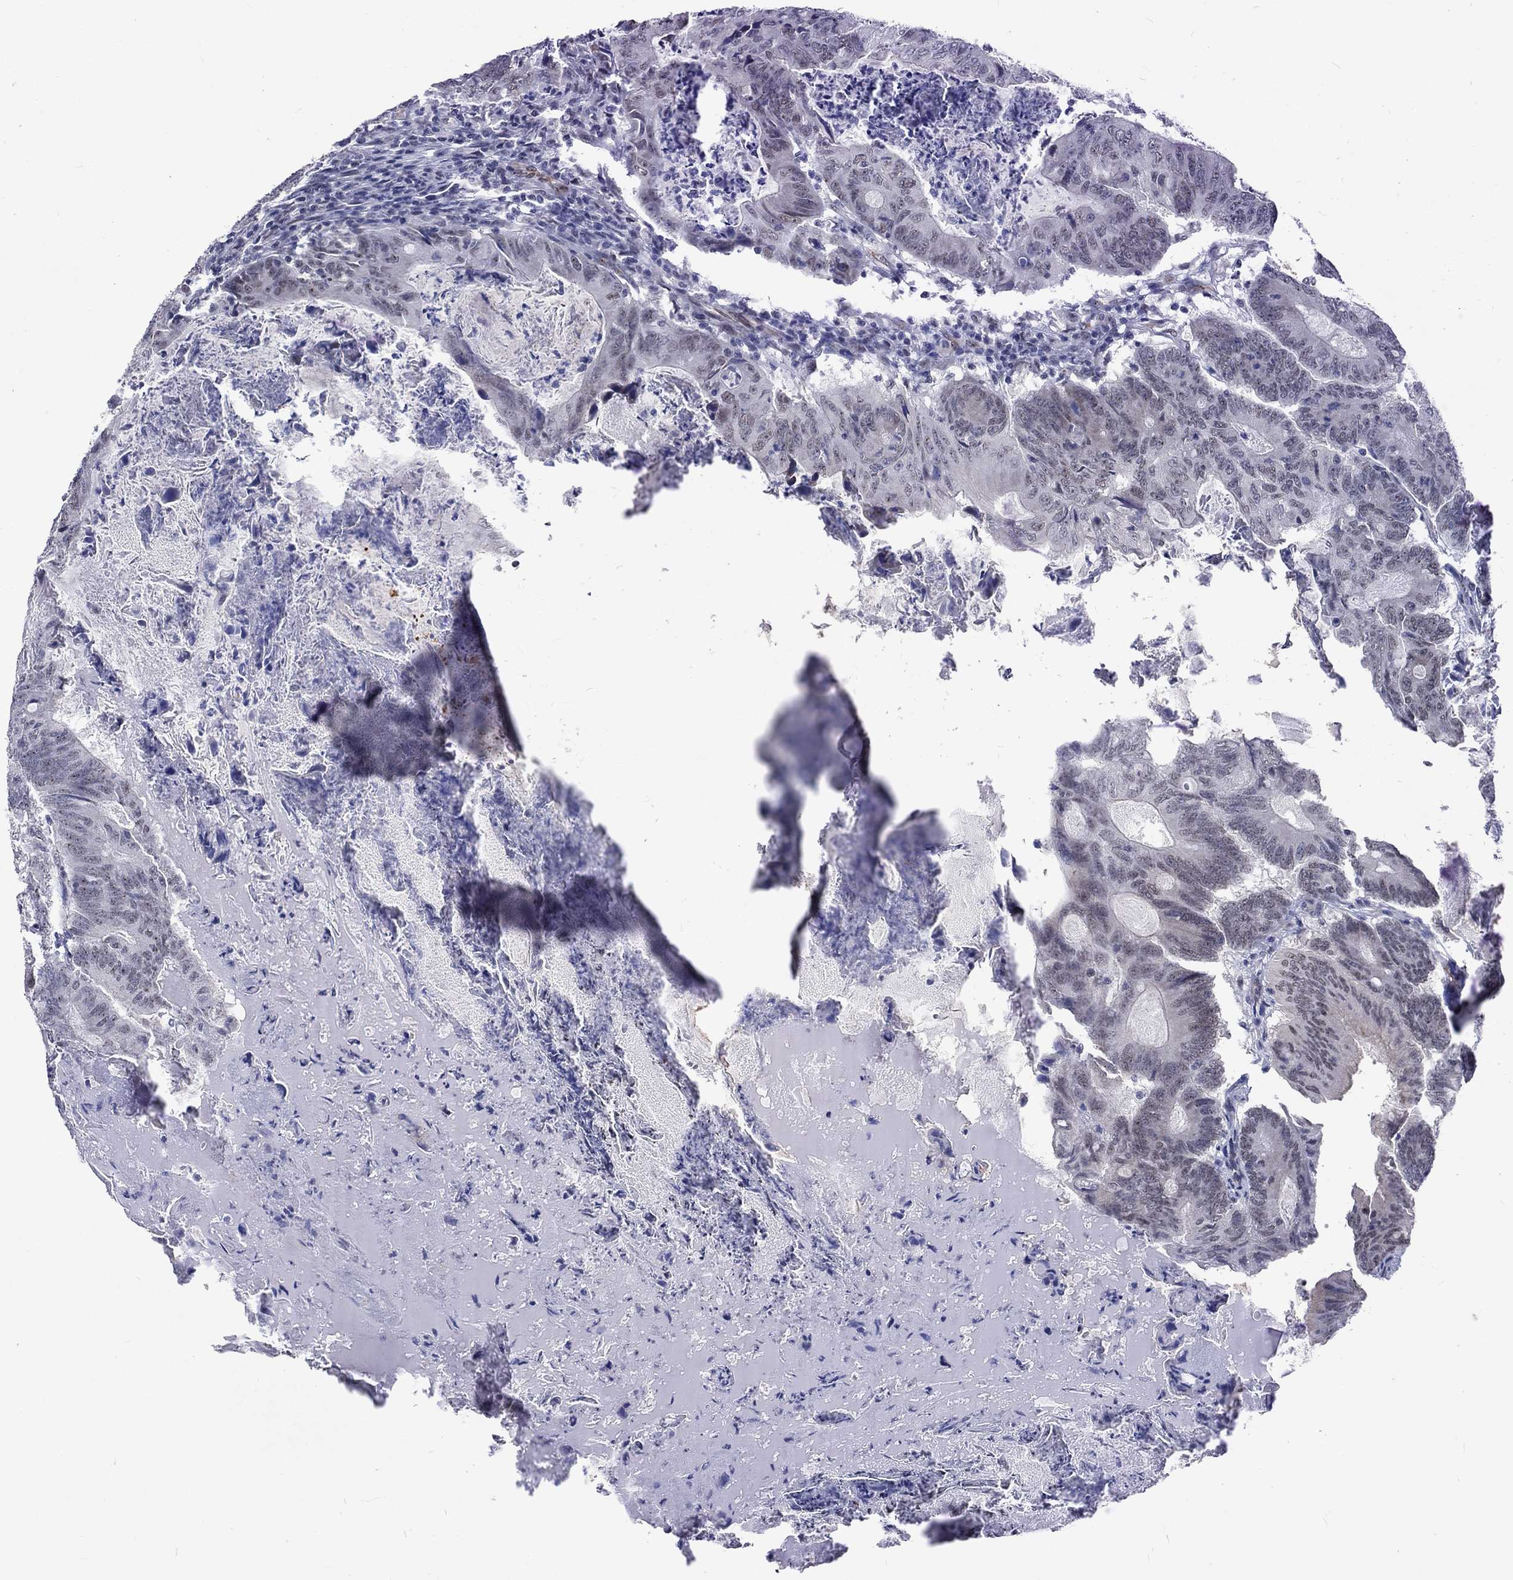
{"staining": {"intensity": "weak", "quantity": "<25%", "location": "nuclear"}, "tissue": "colorectal cancer", "cell_type": "Tumor cells", "image_type": "cancer", "snomed": [{"axis": "morphology", "description": "Adenocarcinoma, NOS"}, {"axis": "topography", "description": "Colon"}], "caption": "This image is of colorectal cancer stained with immunohistochemistry (IHC) to label a protein in brown with the nuclei are counter-stained blue. There is no expression in tumor cells.", "gene": "ZBED1", "patient": {"sex": "female", "age": 70}}